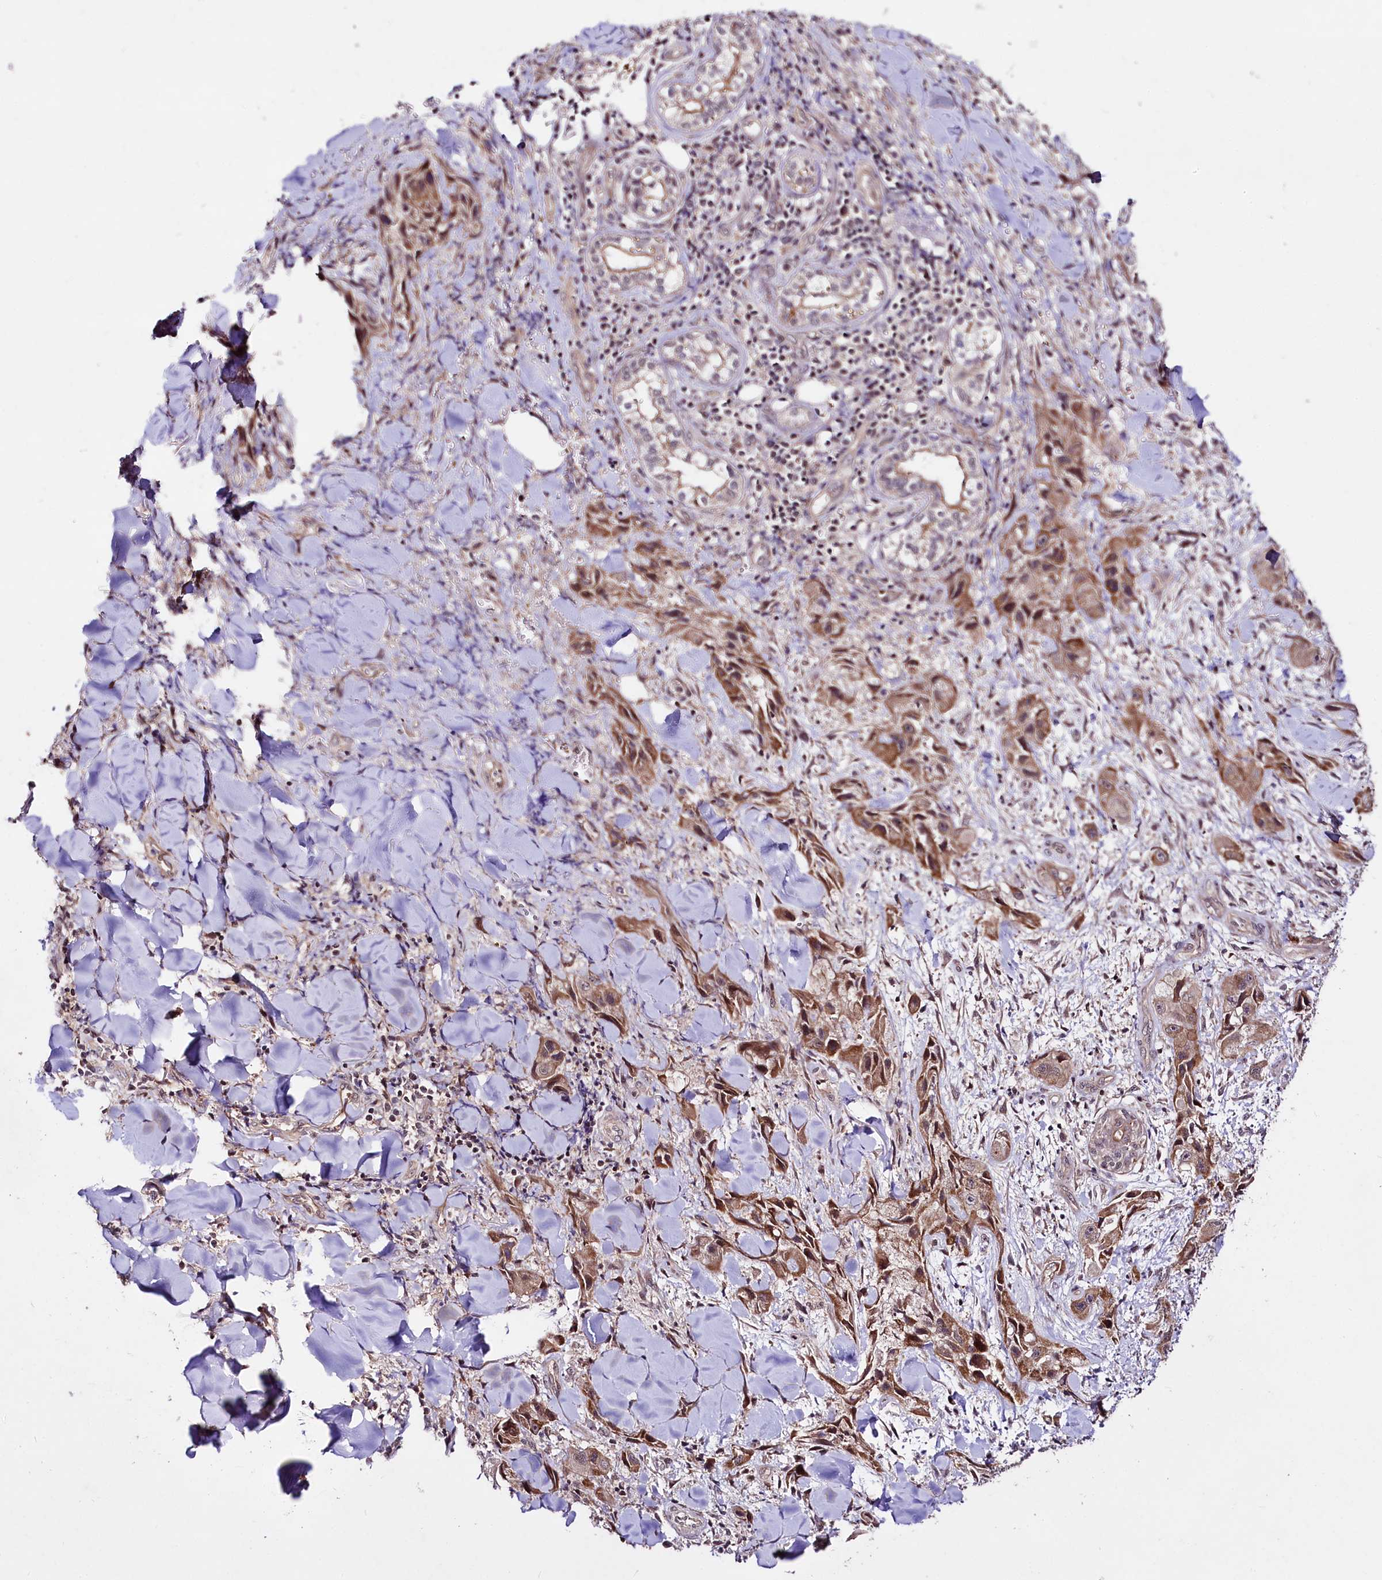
{"staining": {"intensity": "moderate", "quantity": "25%-75%", "location": "cytoplasmic/membranous"}, "tissue": "skin cancer", "cell_type": "Tumor cells", "image_type": "cancer", "snomed": [{"axis": "morphology", "description": "Squamous cell carcinoma, NOS"}, {"axis": "topography", "description": "Skin"}, {"axis": "topography", "description": "Subcutis"}], "caption": "IHC of skin squamous cell carcinoma exhibits medium levels of moderate cytoplasmic/membranous positivity in about 25%-75% of tumor cells. The protein of interest is shown in brown color, while the nuclei are stained blue.", "gene": "TAFAZZIN", "patient": {"sex": "male", "age": 73}}